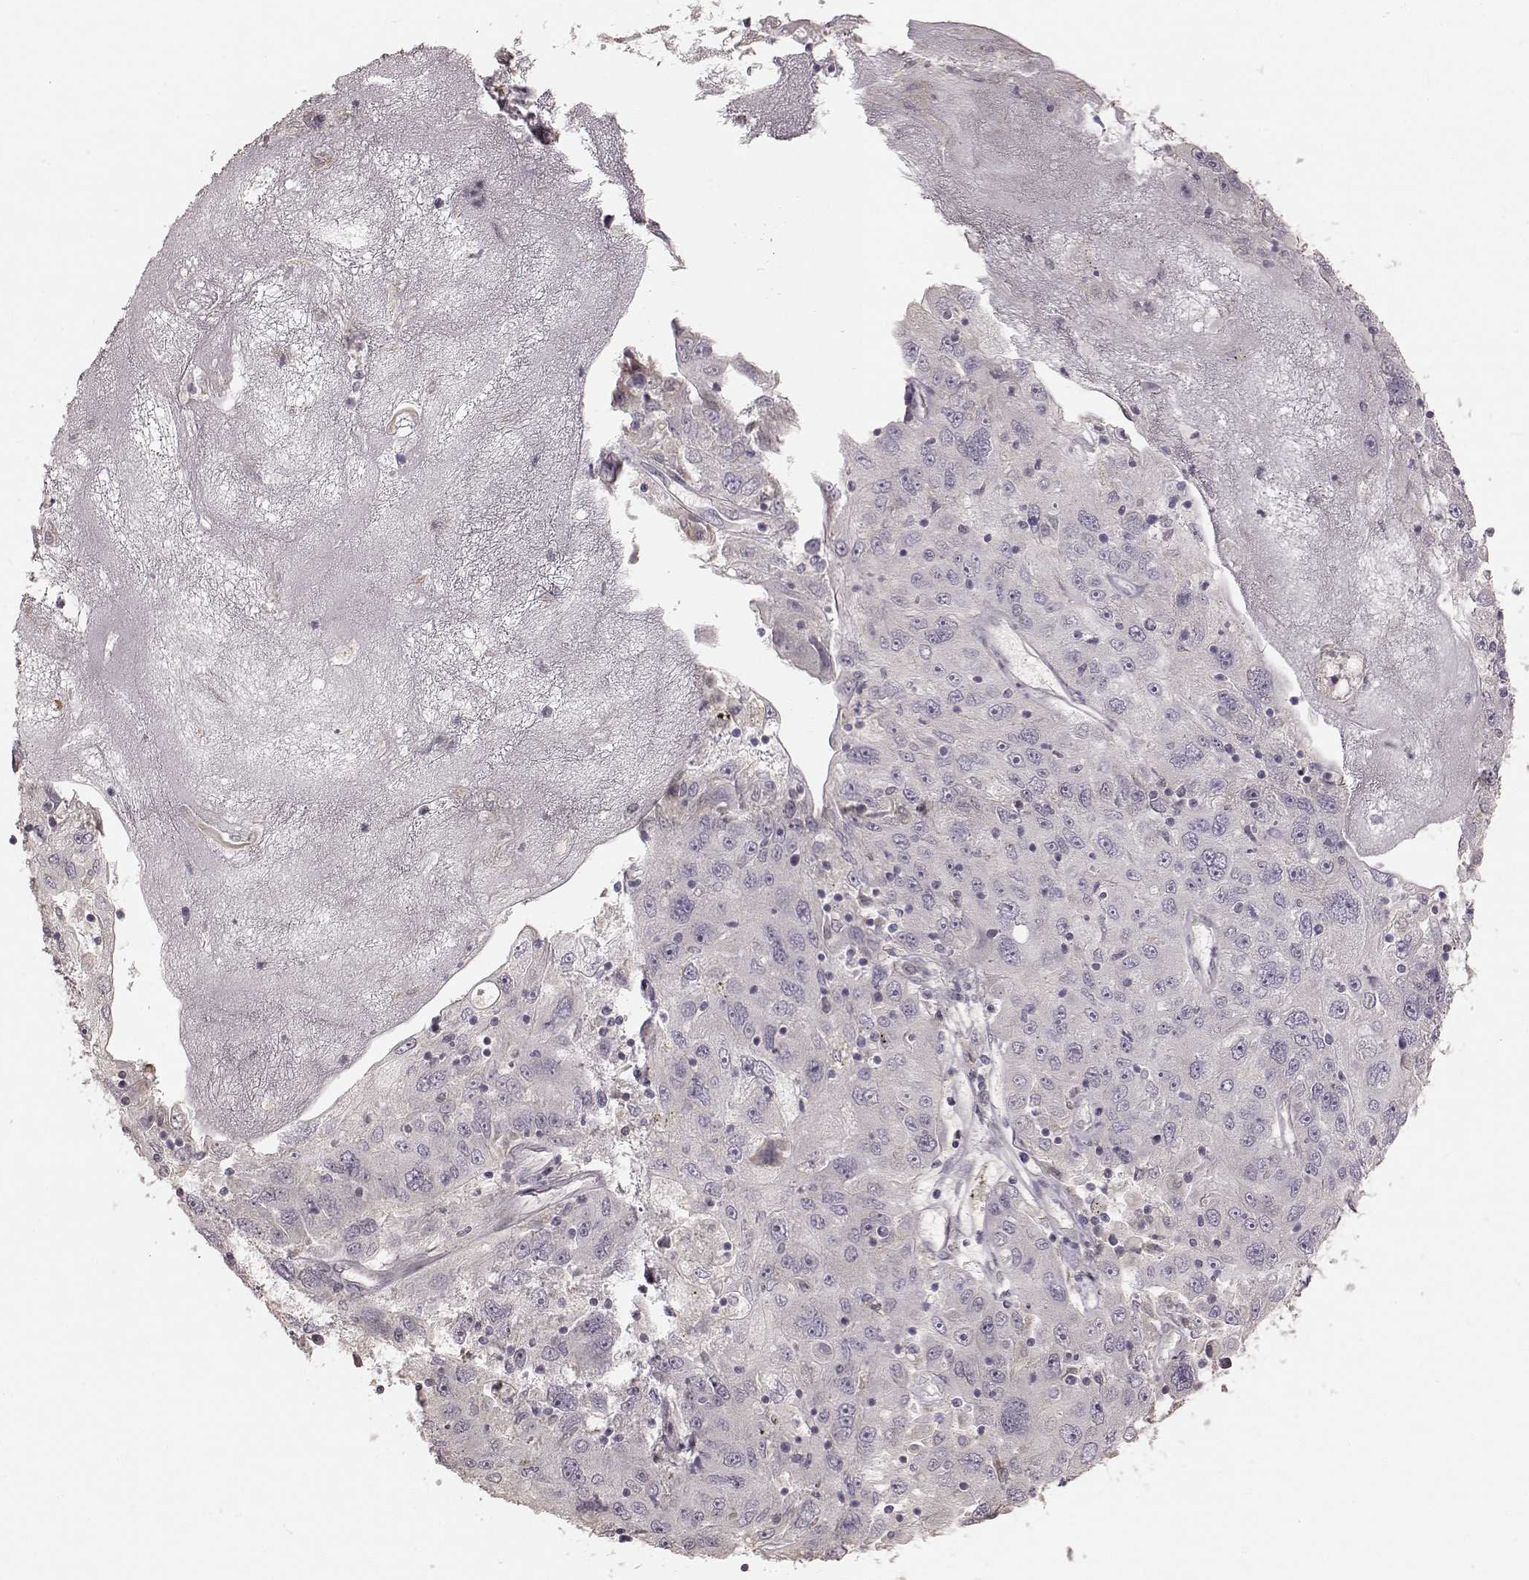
{"staining": {"intensity": "negative", "quantity": "none", "location": "none"}, "tissue": "stomach cancer", "cell_type": "Tumor cells", "image_type": "cancer", "snomed": [{"axis": "morphology", "description": "Adenocarcinoma, NOS"}, {"axis": "topography", "description": "Stomach"}], "caption": "Tumor cells are negative for brown protein staining in stomach cancer (adenocarcinoma).", "gene": "KCNJ9", "patient": {"sex": "male", "age": 56}}